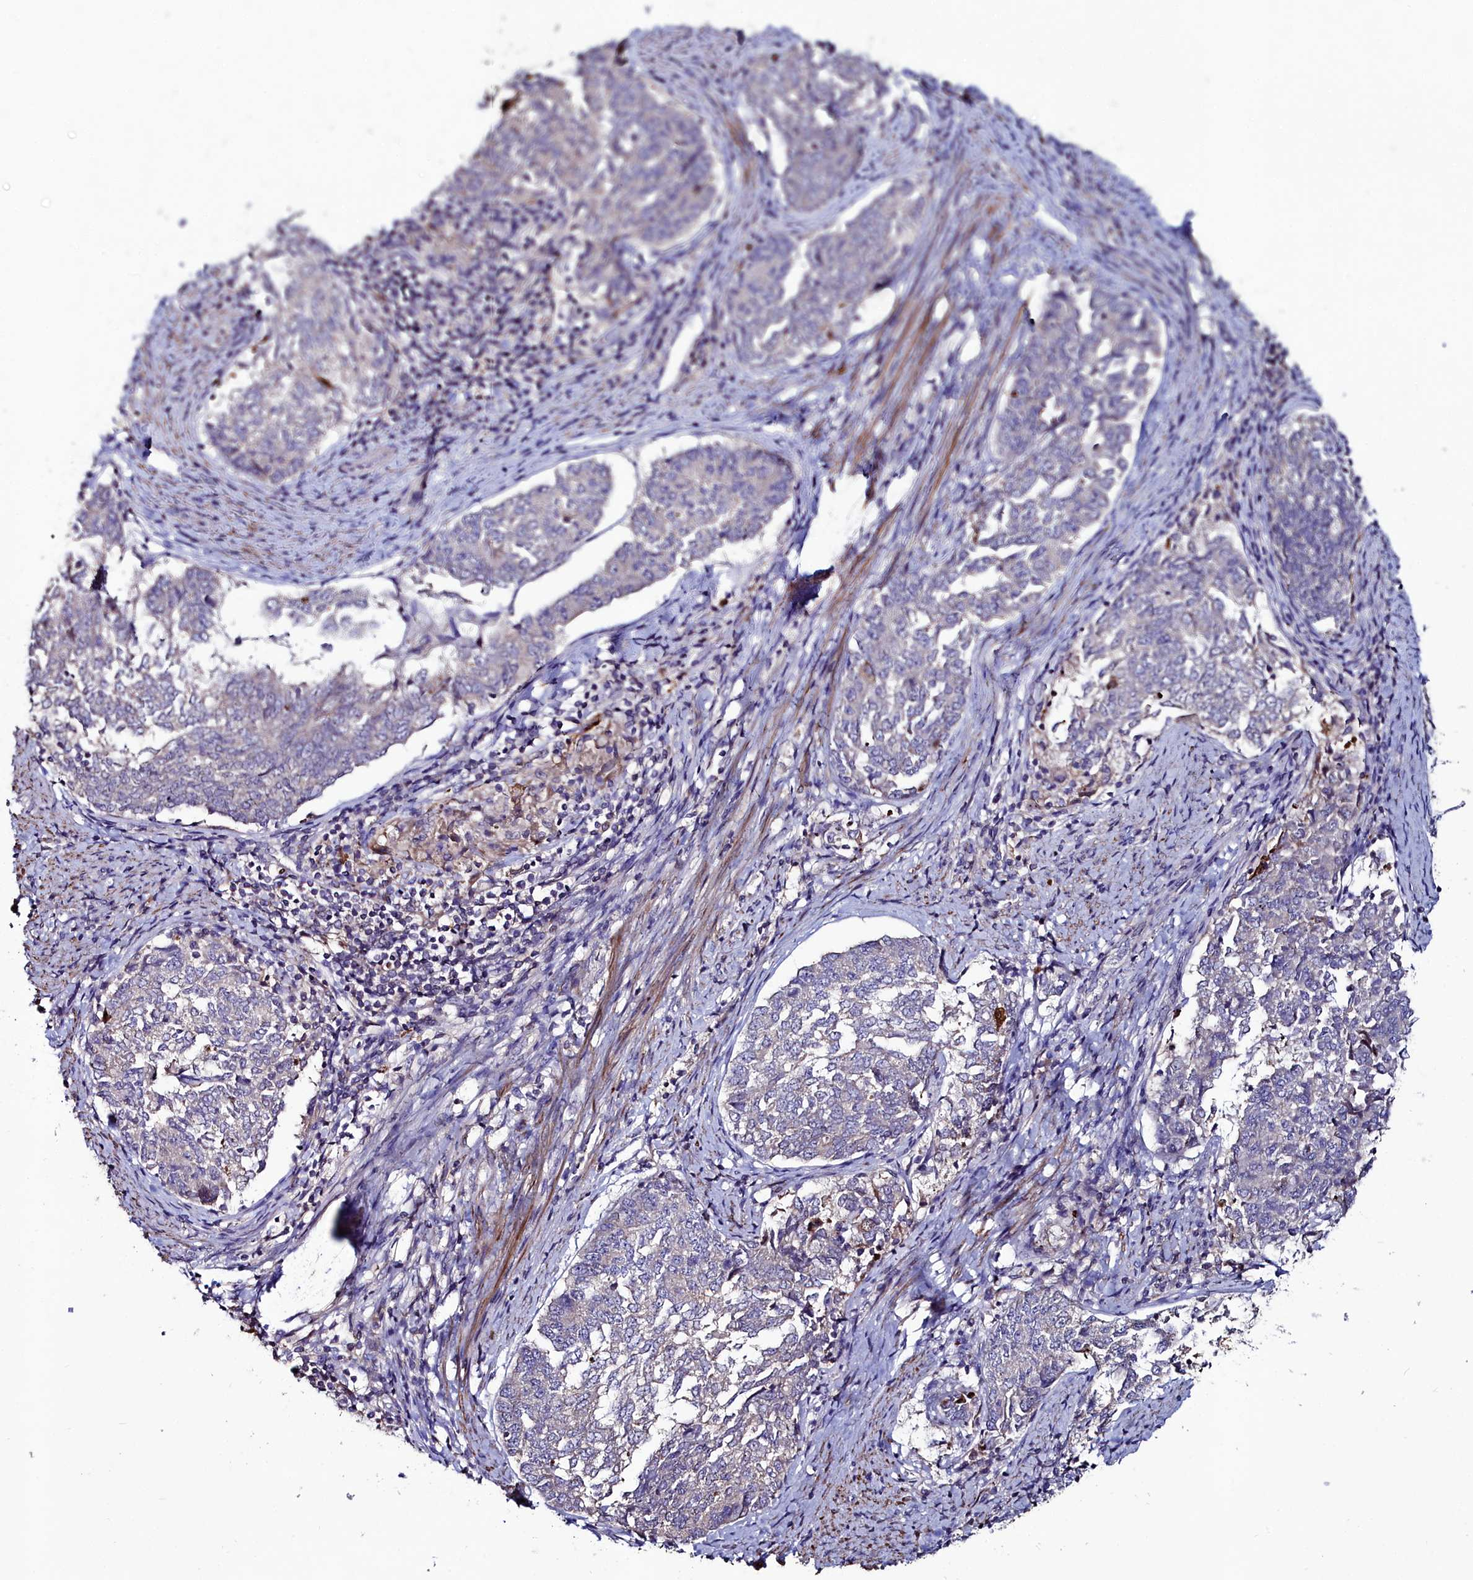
{"staining": {"intensity": "negative", "quantity": "none", "location": "none"}, "tissue": "endometrial cancer", "cell_type": "Tumor cells", "image_type": "cancer", "snomed": [{"axis": "morphology", "description": "Adenocarcinoma, NOS"}, {"axis": "topography", "description": "Endometrium"}], "caption": "This is an IHC micrograph of endometrial cancer (adenocarcinoma). There is no staining in tumor cells.", "gene": "AMBRA1", "patient": {"sex": "female", "age": 80}}